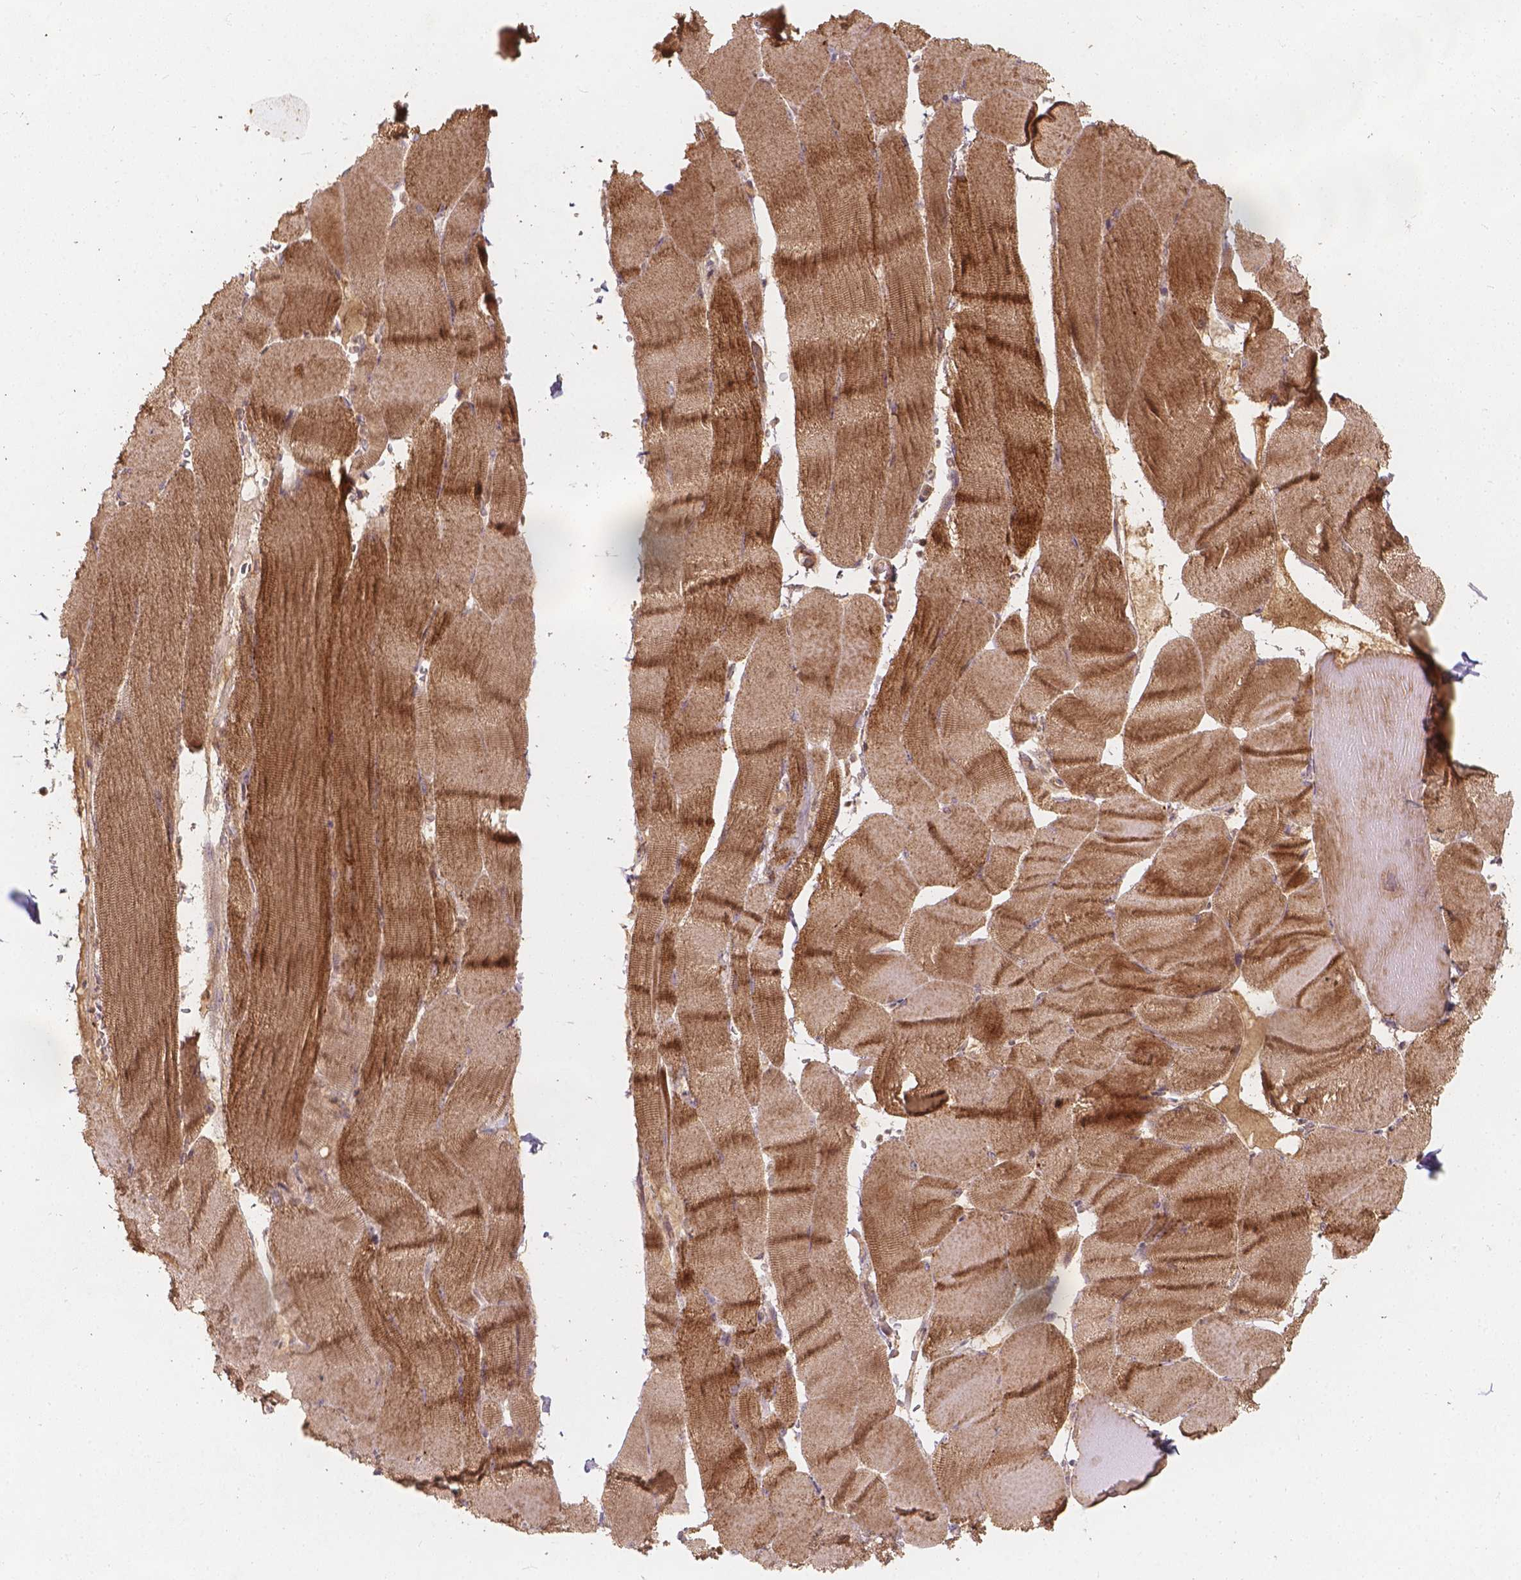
{"staining": {"intensity": "moderate", "quantity": ">75%", "location": "cytoplasmic/membranous"}, "tissue": "skeletal muscle", "cell_type": "Myocytes", "image_type": "normal", "snomed": [{"axis": "morphology", "description": "Normal tissue, NOS"}, {"axis": "topography", "description": "Skeletal muscle"}], "caption": "The image shows a brown stain indicating the presence of a protein in the cytoplasmic/membranous of myocytes in skeletal muscle. The protein of interest is shown in brown color, while the nuclei are stained blue.", "gene": "XPR1", "patient": {"sex": "male", "age": 56}}